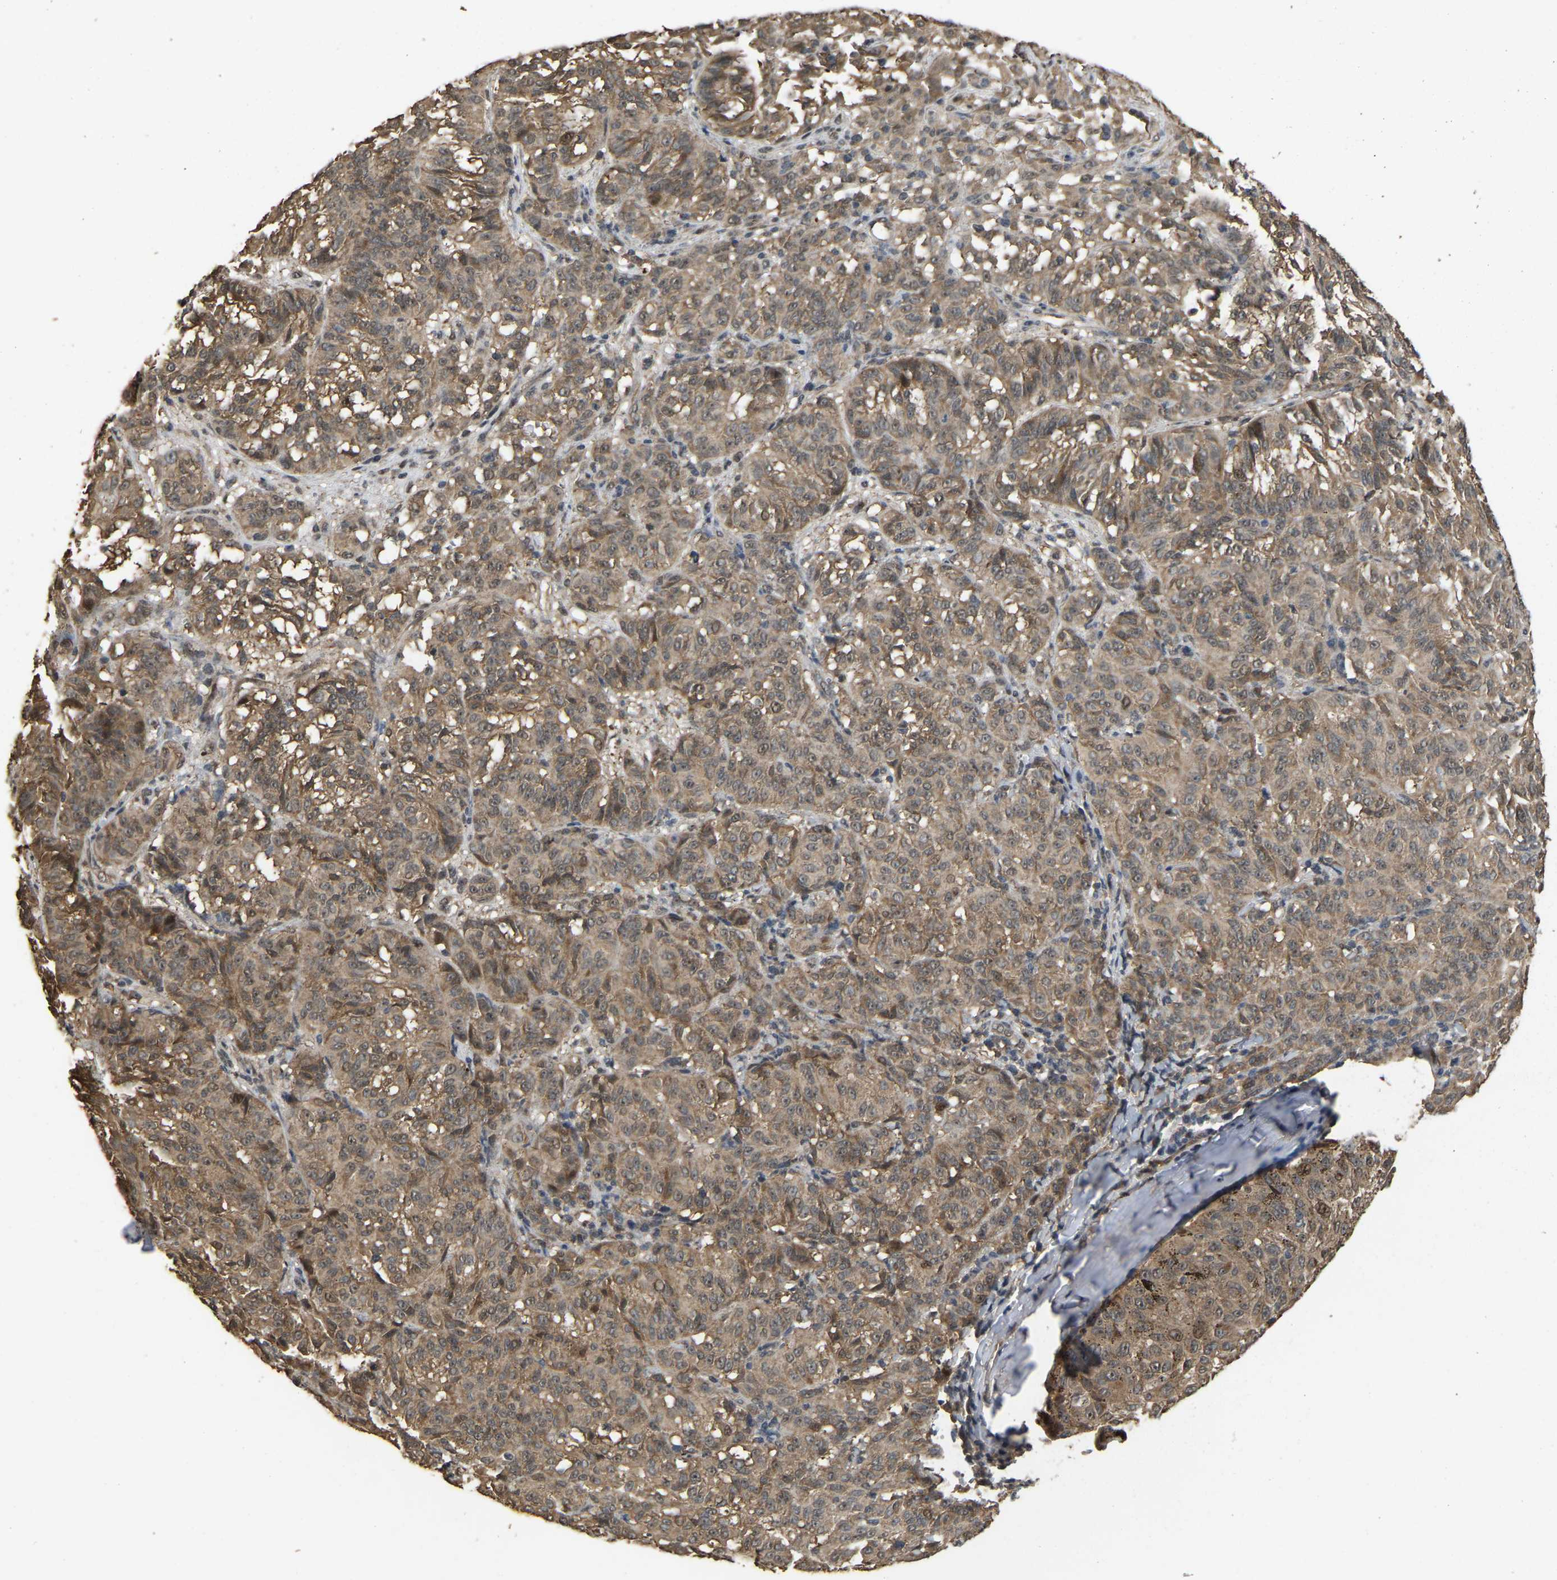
{"staining": {"intensity": "weak", "quantity": ">75%", "location": "cytoplasmic/membranous"}, "tissue": "melanoma", "cell_type": "Tumor cells", "image_type": "cancer", "snomed": [{"axis": "morphology", "description": "Malignant melanoma, NOS"}, {"axis": "topography", "description": "Skin"}], "caption": "A high-resolution image shows IHC staining of melanoma, which demonstrates weak cytoplasmic/membranous staining in about >75% of tumor cells.", "gene": "ARHGAP23", "patient": {"sex": "female", "age": 72}}